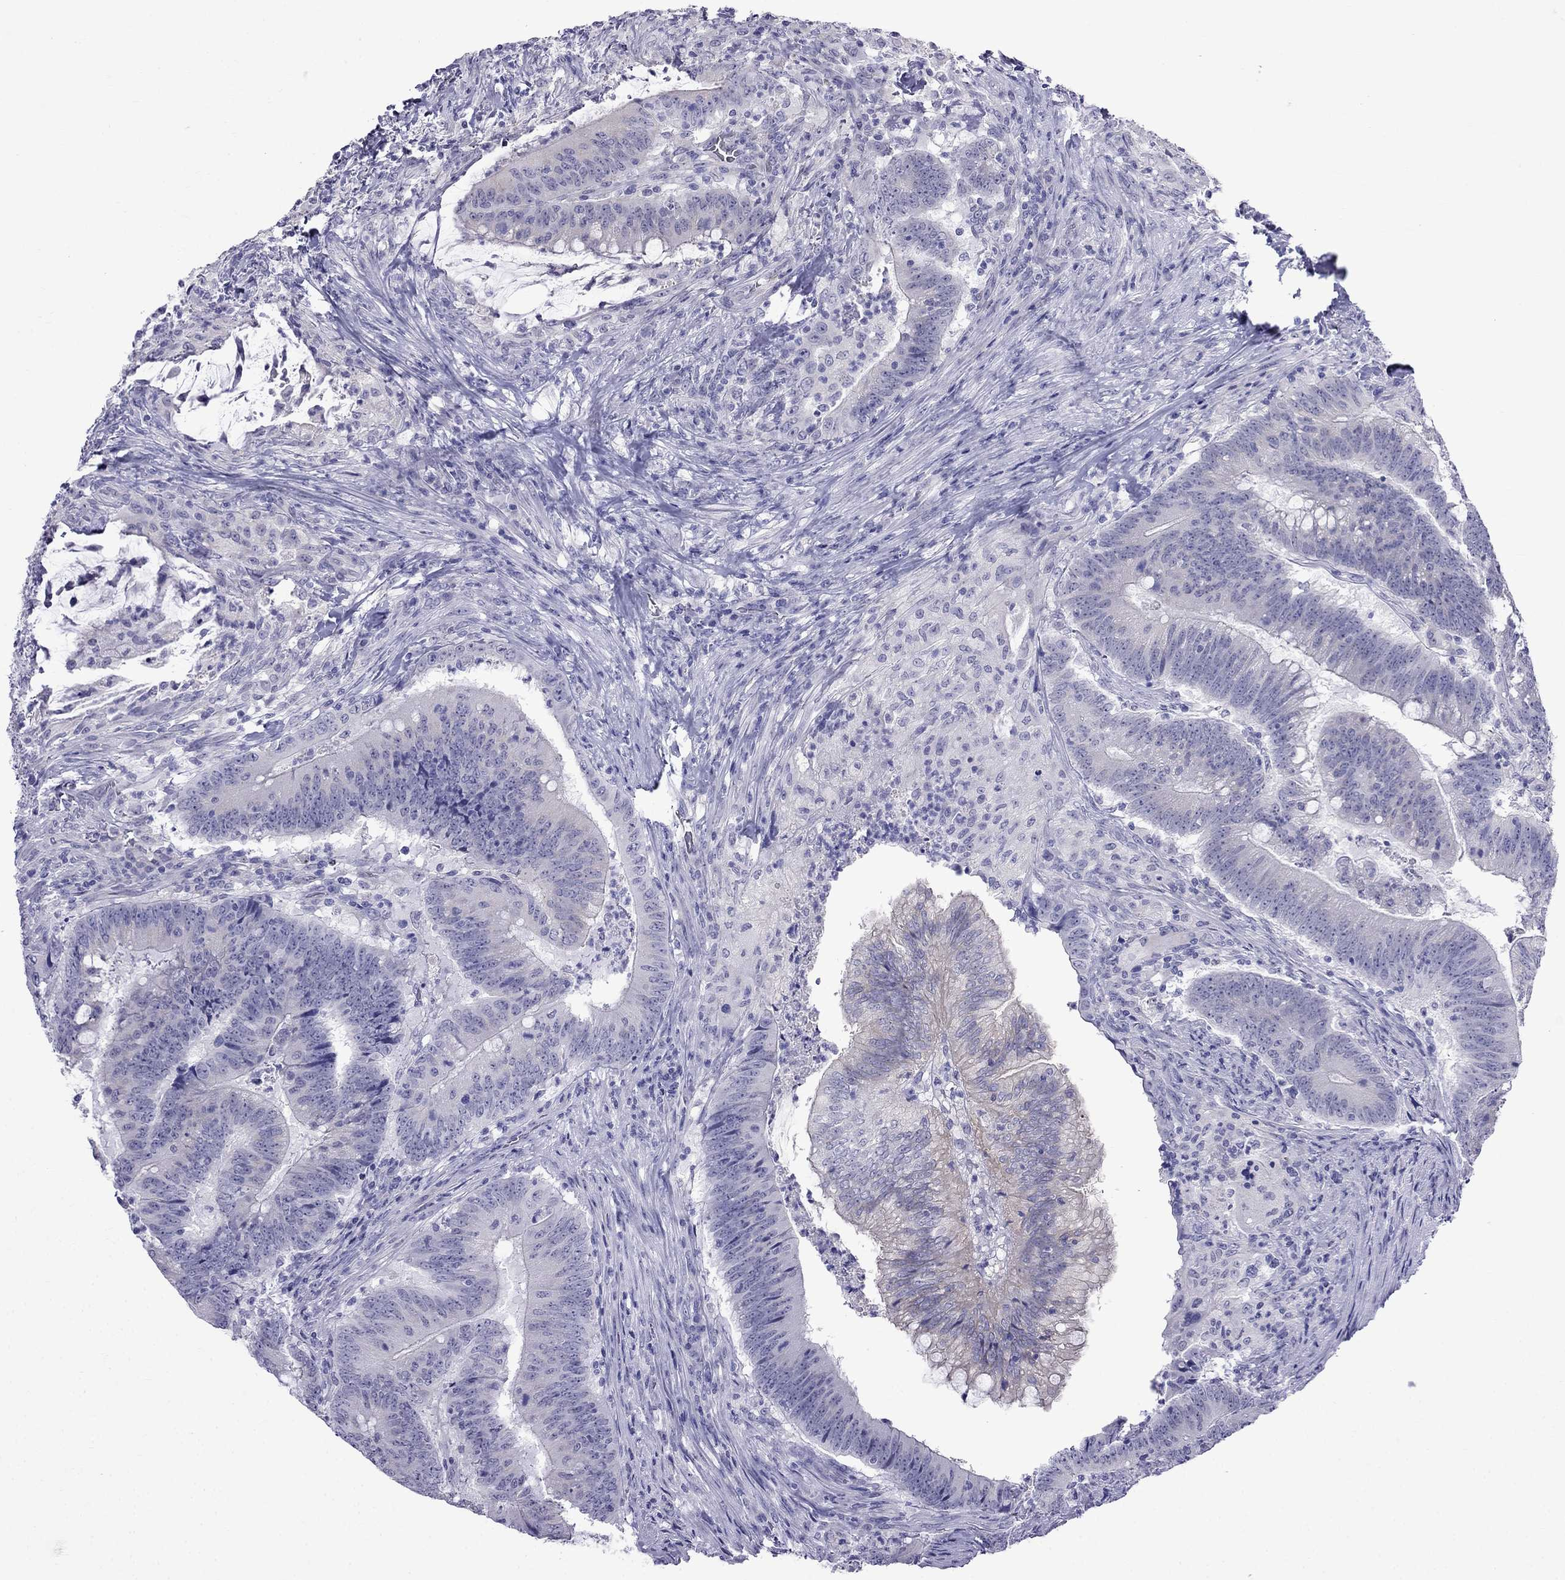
{"staining": {"intensity": "negative", "quantity": "none", "location": "none"}, "tissue": "colorectal cancer", "cell_type": "Tumor cells", "image_type": "cancer", "snomed": [{"axis": "morphology", "description": "Adenocarcinoma, NOS"}, {"axis": "topography", "description": "Colon"}], "caption": "Tumor cells are negative for protein expression in human colorectal adenocarcinoma.", "gene": "MGP", "patient": {"sex": "female", "age": 87}}